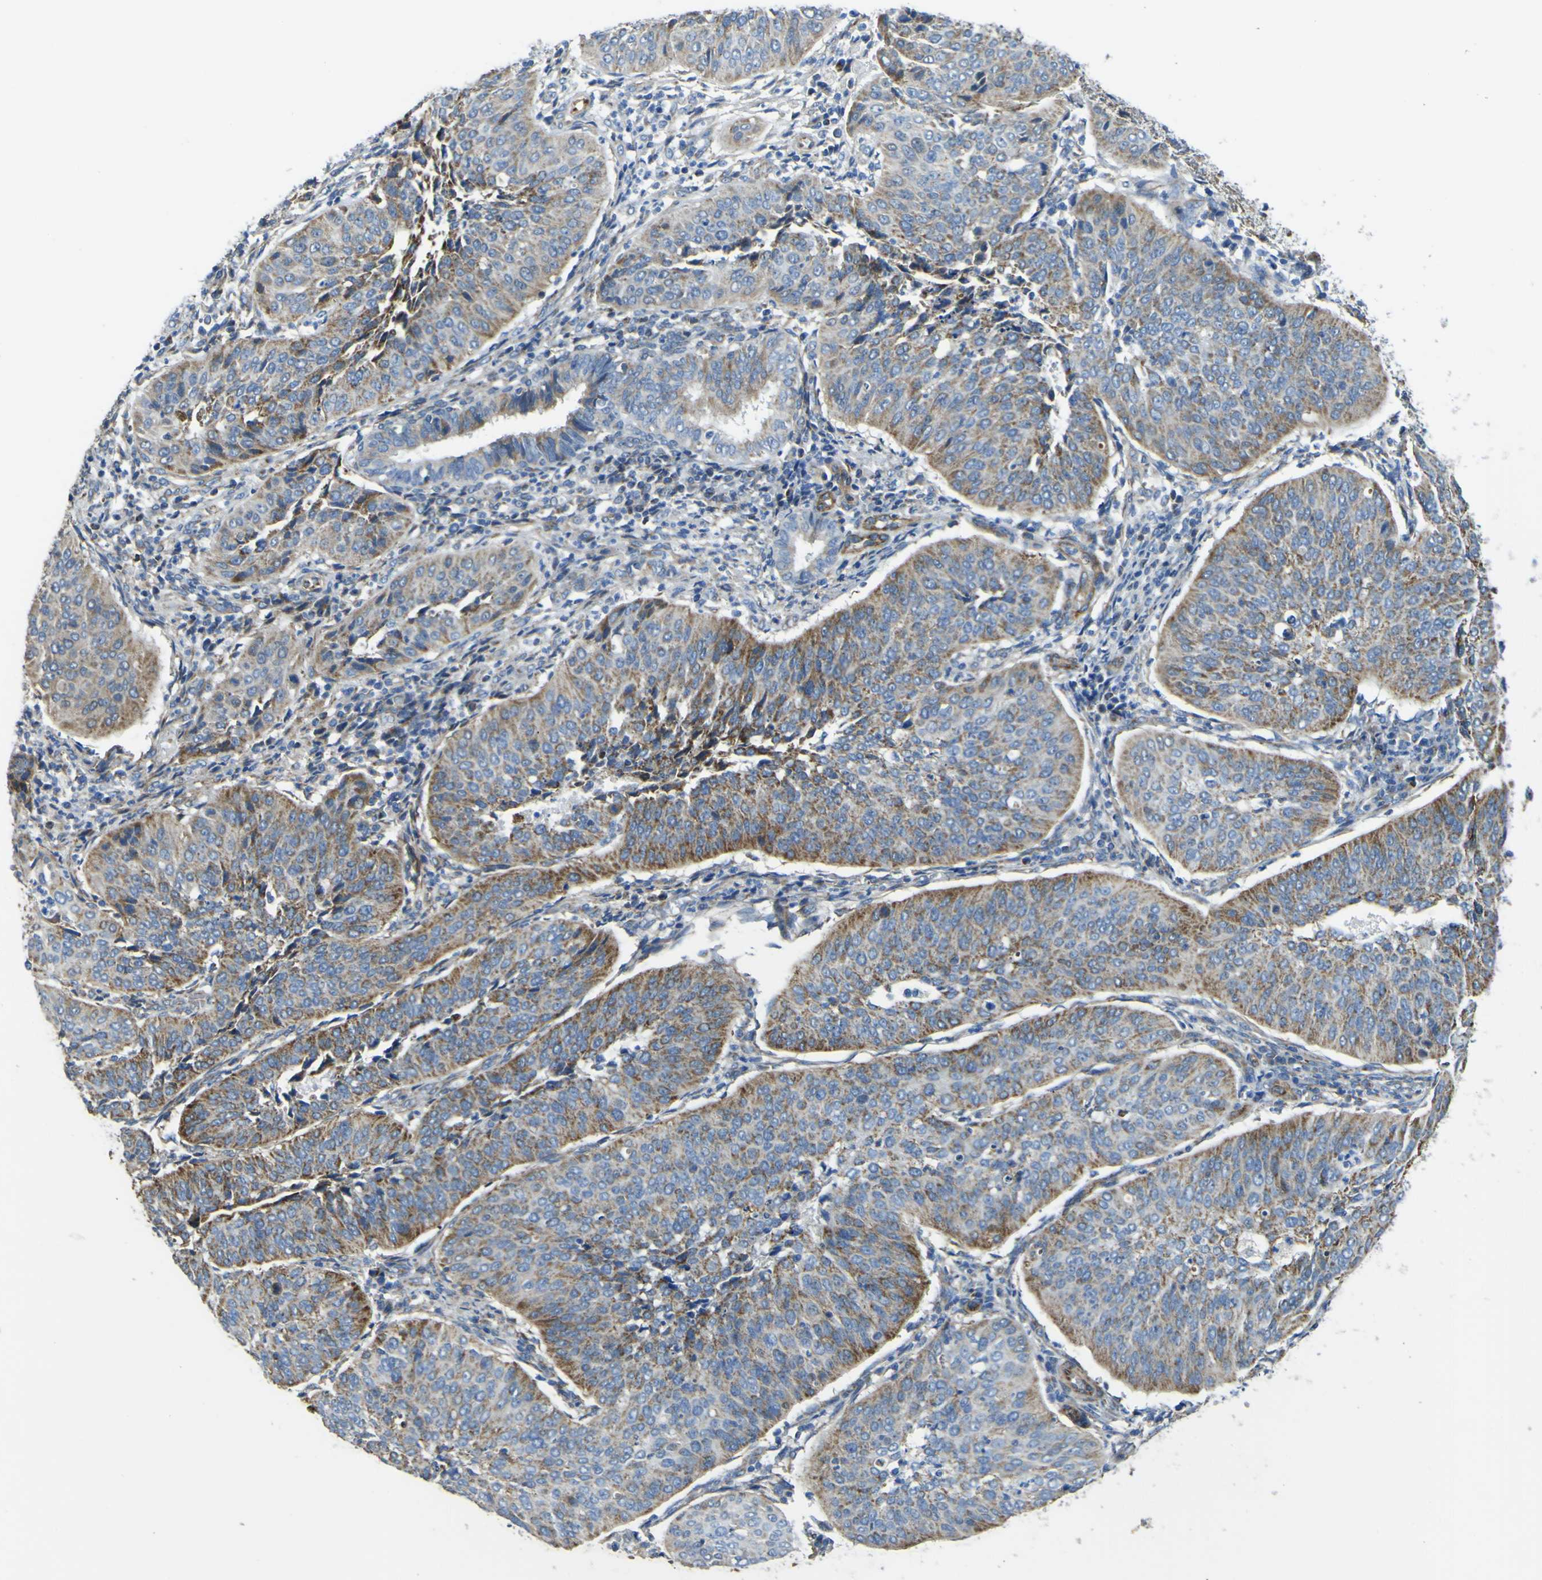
{"staining": {"intensity": "moderate", "quantity": ">75%", "location": "cytoplasmic/membranous"}, "tissue": "cervical cancer", "cell_type": "Tumor cells", "image_type": "cancer", "snomed": [{"axis": "morphology", "description": "Normal tissue, NOS"}, {"axis": "morphology", "description": "Squamous cell carcinoma, NOS"}, {"axis": "topography", "description": "Cervix"}], "caption": "Squamous cell carcinoma (cervical) stained with a protein marker displays moderate staining in tumor cells.", "gene": "ALDH18A1", "patient": {"sex": "female", "age": 39}}